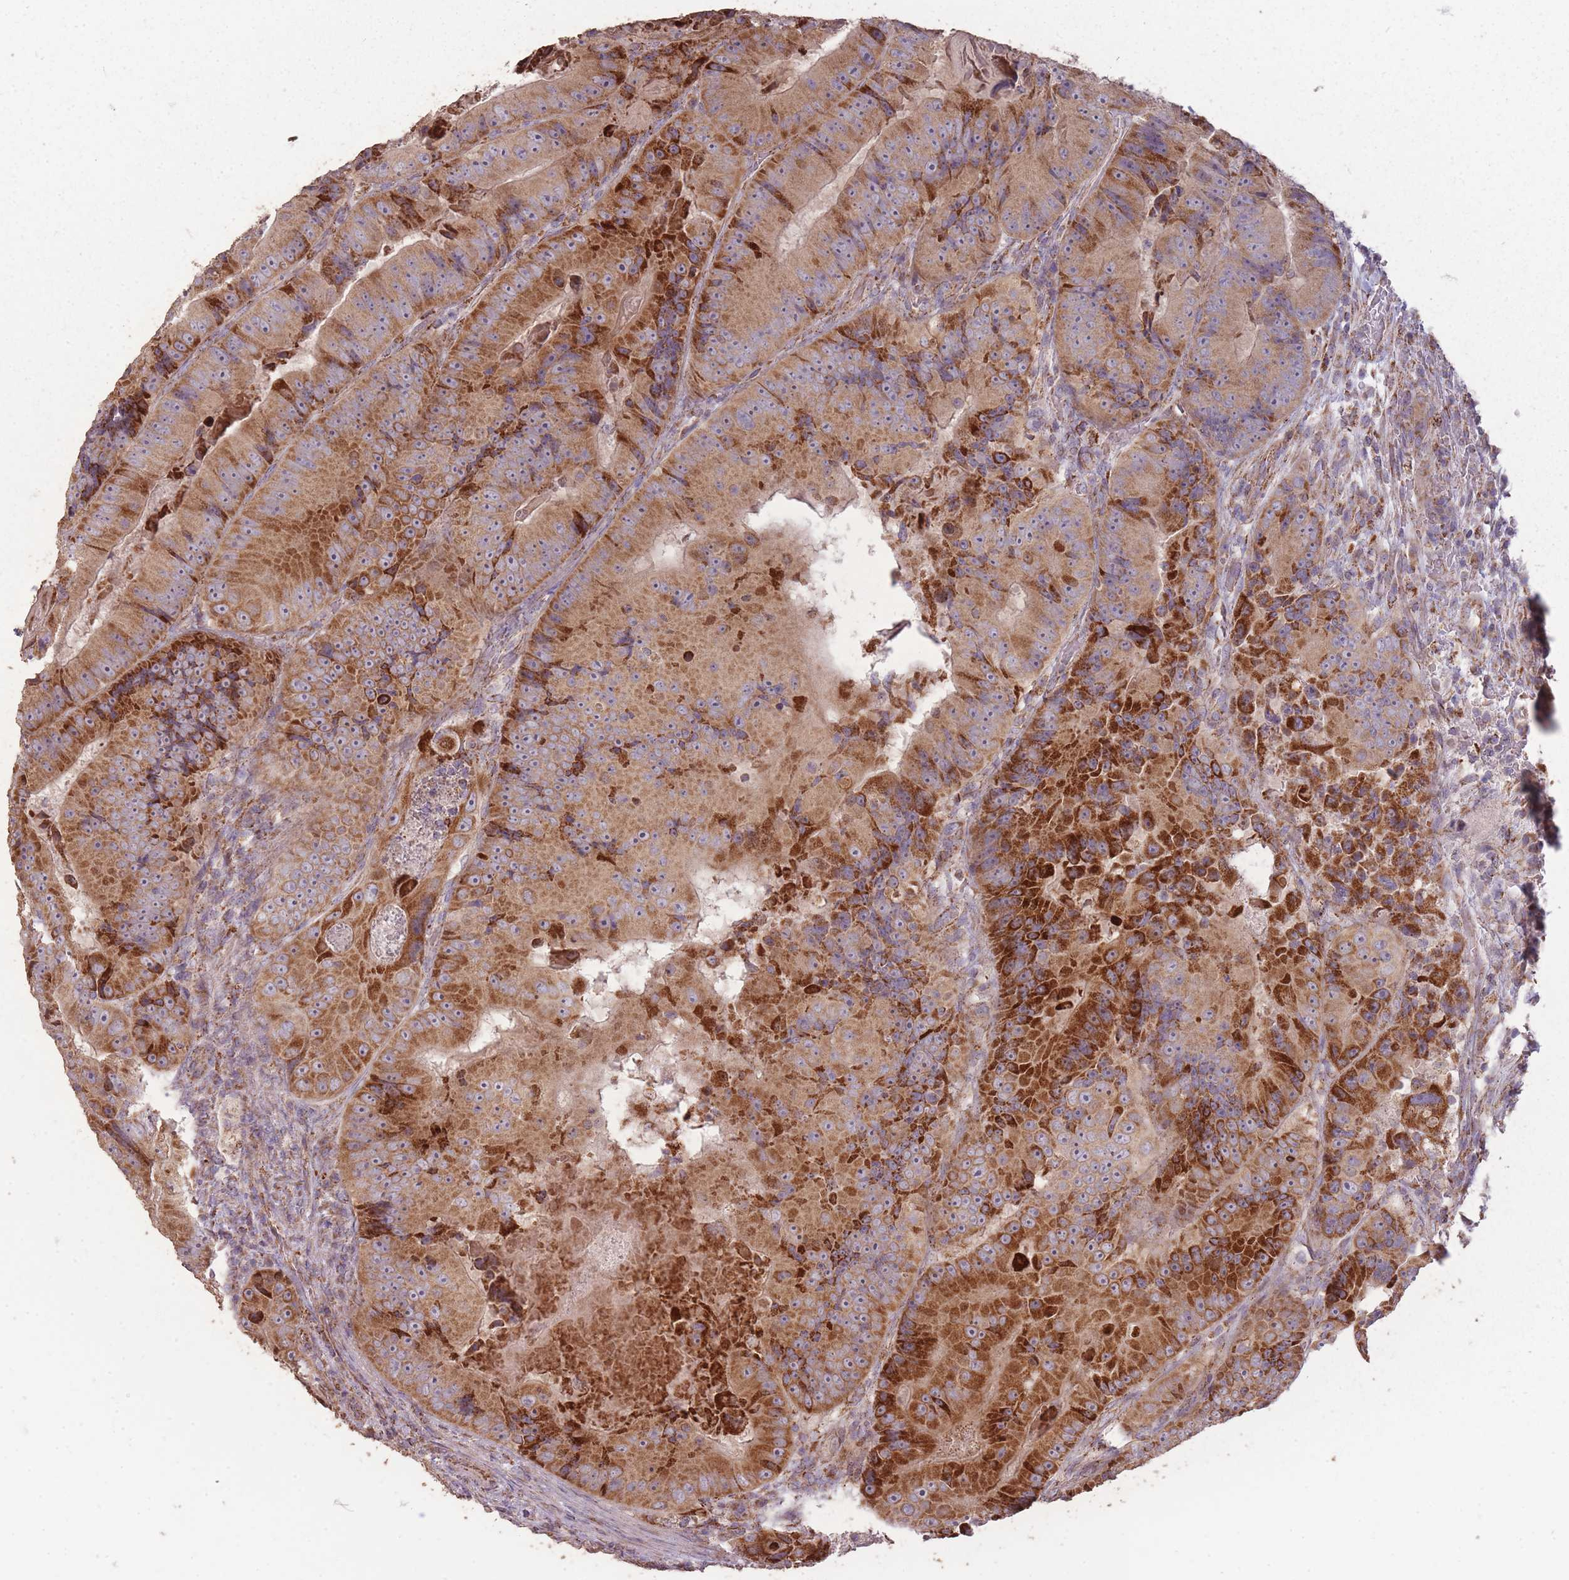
{"staining": {"intensity": "strong", "quantity": ">75%", "location": "cytoplasmic/membranous"}, "tissue": "colorectal cancer", "cell_type": "Tumor cells", "image_type": "cancer", "snomed": [{"axis": "morphology", "description": "Adenocarcinoma, NOS"}, {"axis": "topography", "description": "Colon"}], "caption": "Immunohistochemical staining of colorectal cancer reveals strong cytoplasmic/membranous protein positivity in about >75% of tumor cells.", "gene": "CNOT8", "patient": {"sex": "female", "age": 86}}